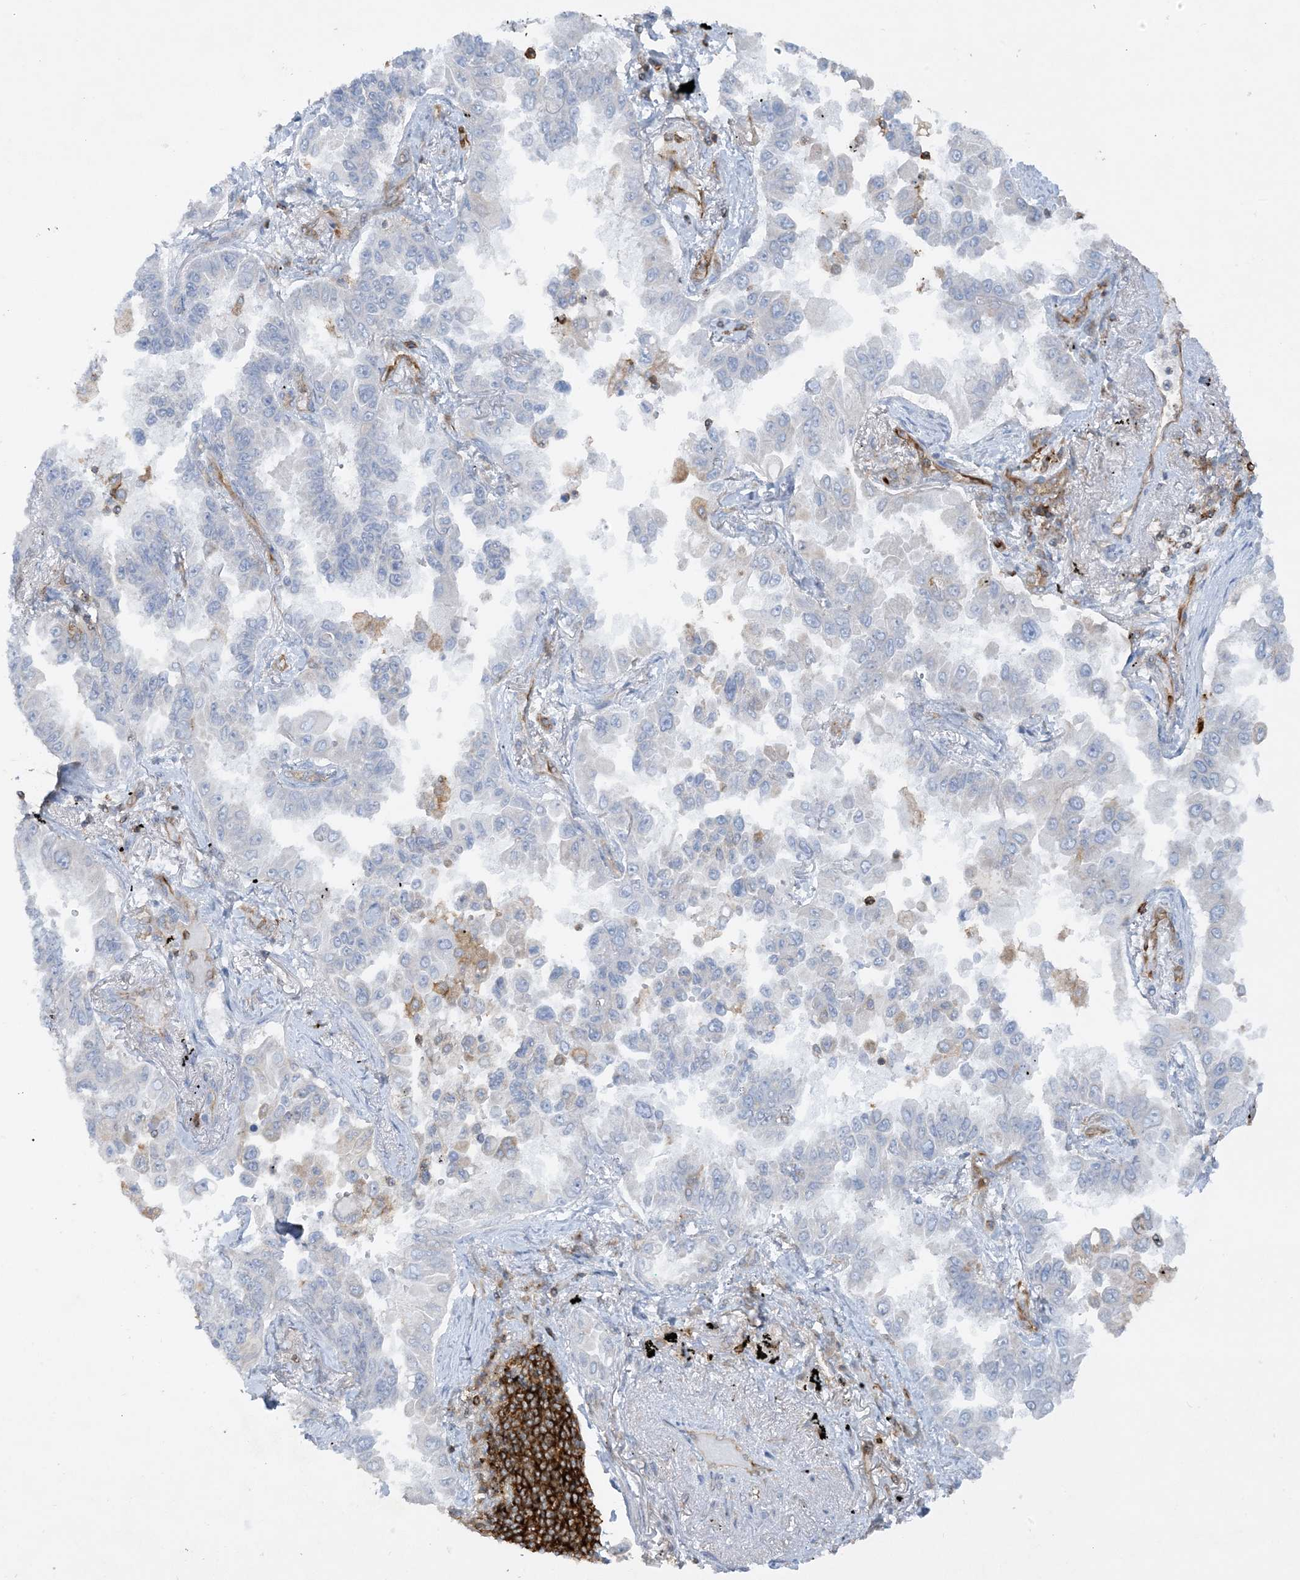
{"staining": {"intensity": "moderate", "quantity": "<25%", "location": "cytoplasmic/membranous"}, "tissue": "lung cancer", "cell_type": "Tumor cells", "image_type": "cancer", "snomed": [{"axis": "morphology", "description": "Adenocarcinoma, NOS"}, {"axis": "topography", "description": "Lung"}], "caption": "DAB immunohistochemical staining of human lung cancer shows moderate cytoplasmic/membranous protein staining in approximately <25% of tumor cells.", "gene": "HLA-E", "patient": {"sex": "female", "age": 67}}